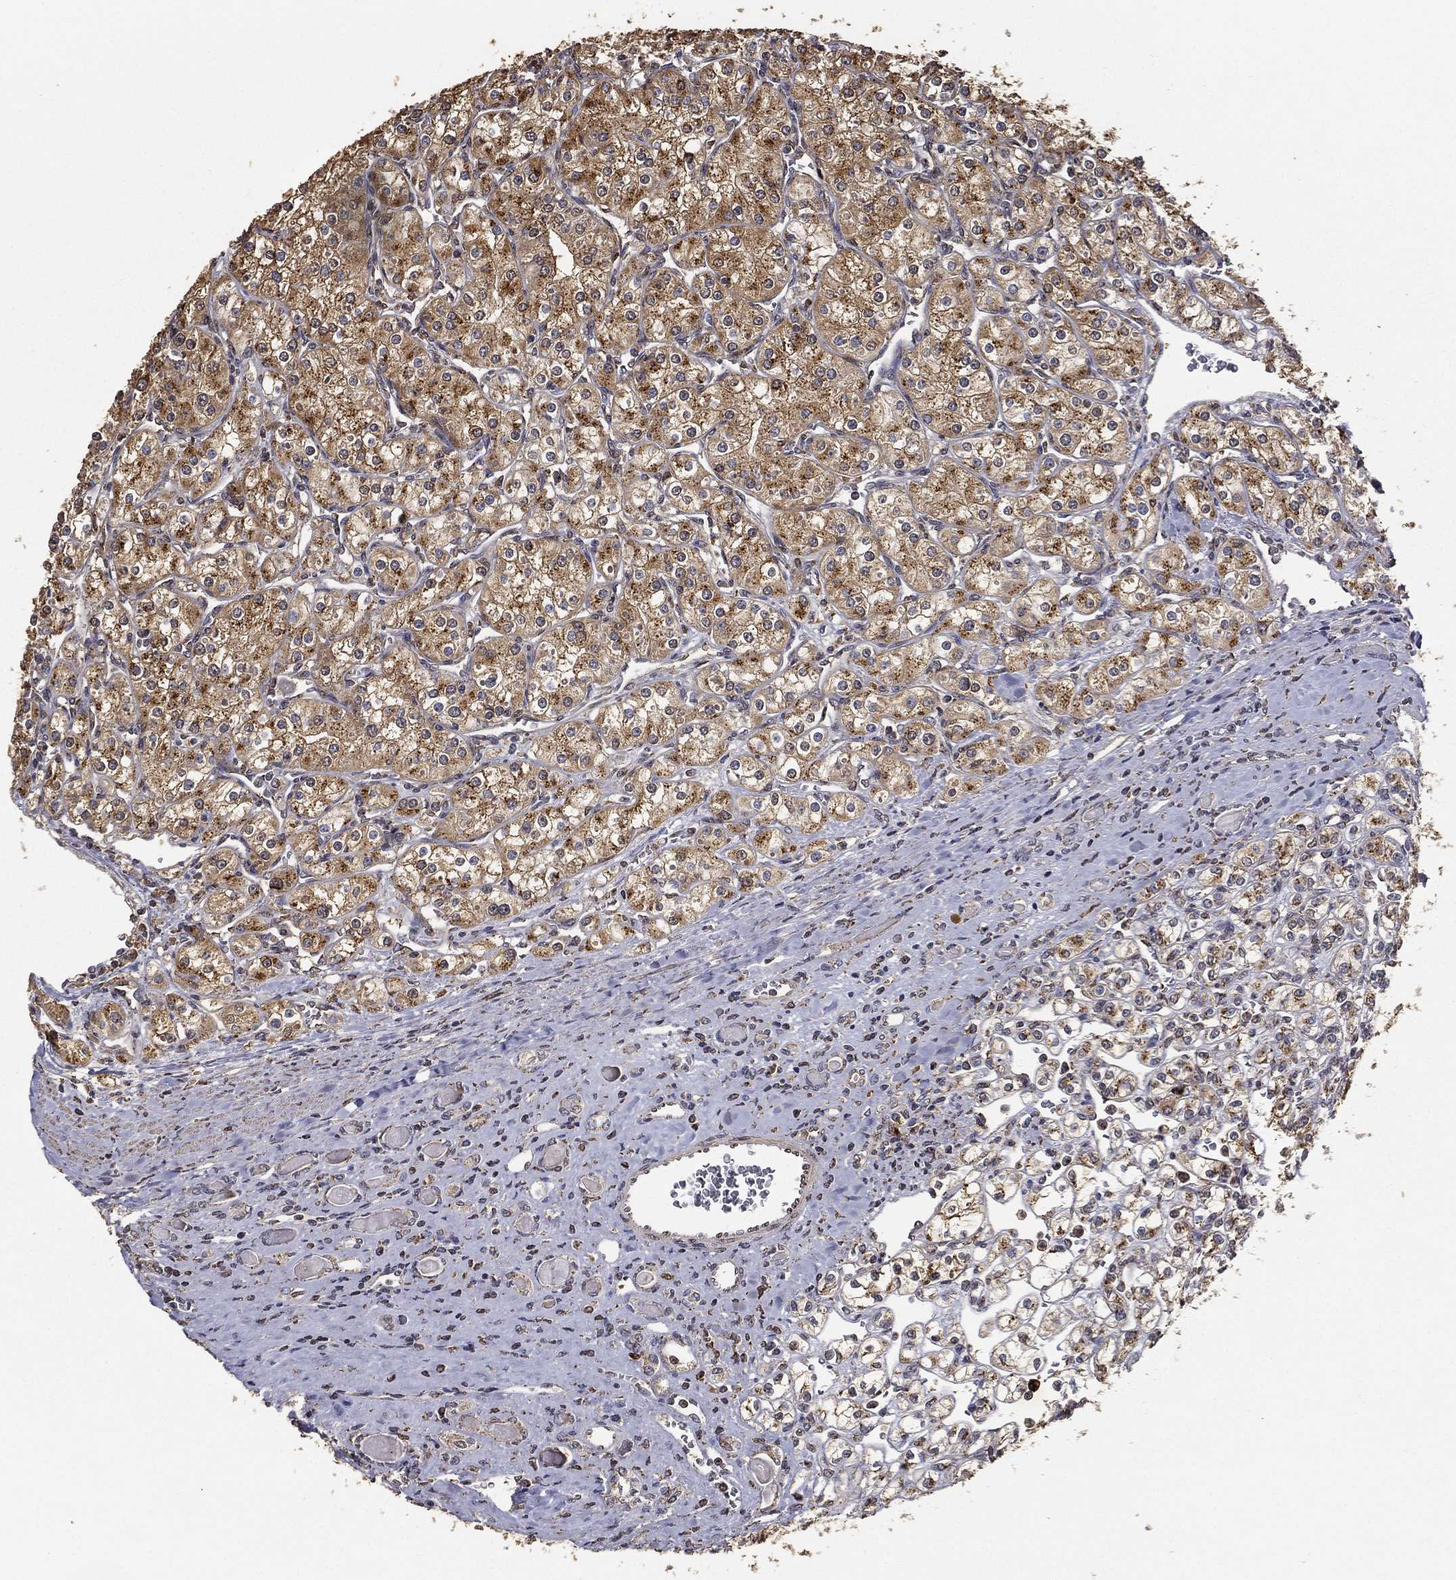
{"staining": {"intensity": "moderate", "quantity": ">75%", "location": "cytoplasmic/membranous"}, "tissue": "renal cancer", "cell_type": "Tumor cells", "image_type": "cancer", "snomed": [{"axis": "morphology", "description": "Adenocarcinoma, NOS"}, {"axis": "topography", "description": "Kidney"}], "caption": "IHC micrograph of renal cancer stained for a protein (brown), which displays medium levels of moderate cytoplasmic/membranous expression in approximately >75% of tumor cells.", "gene": "GPR183", "patient": {"sex": "male", "age": 77}}